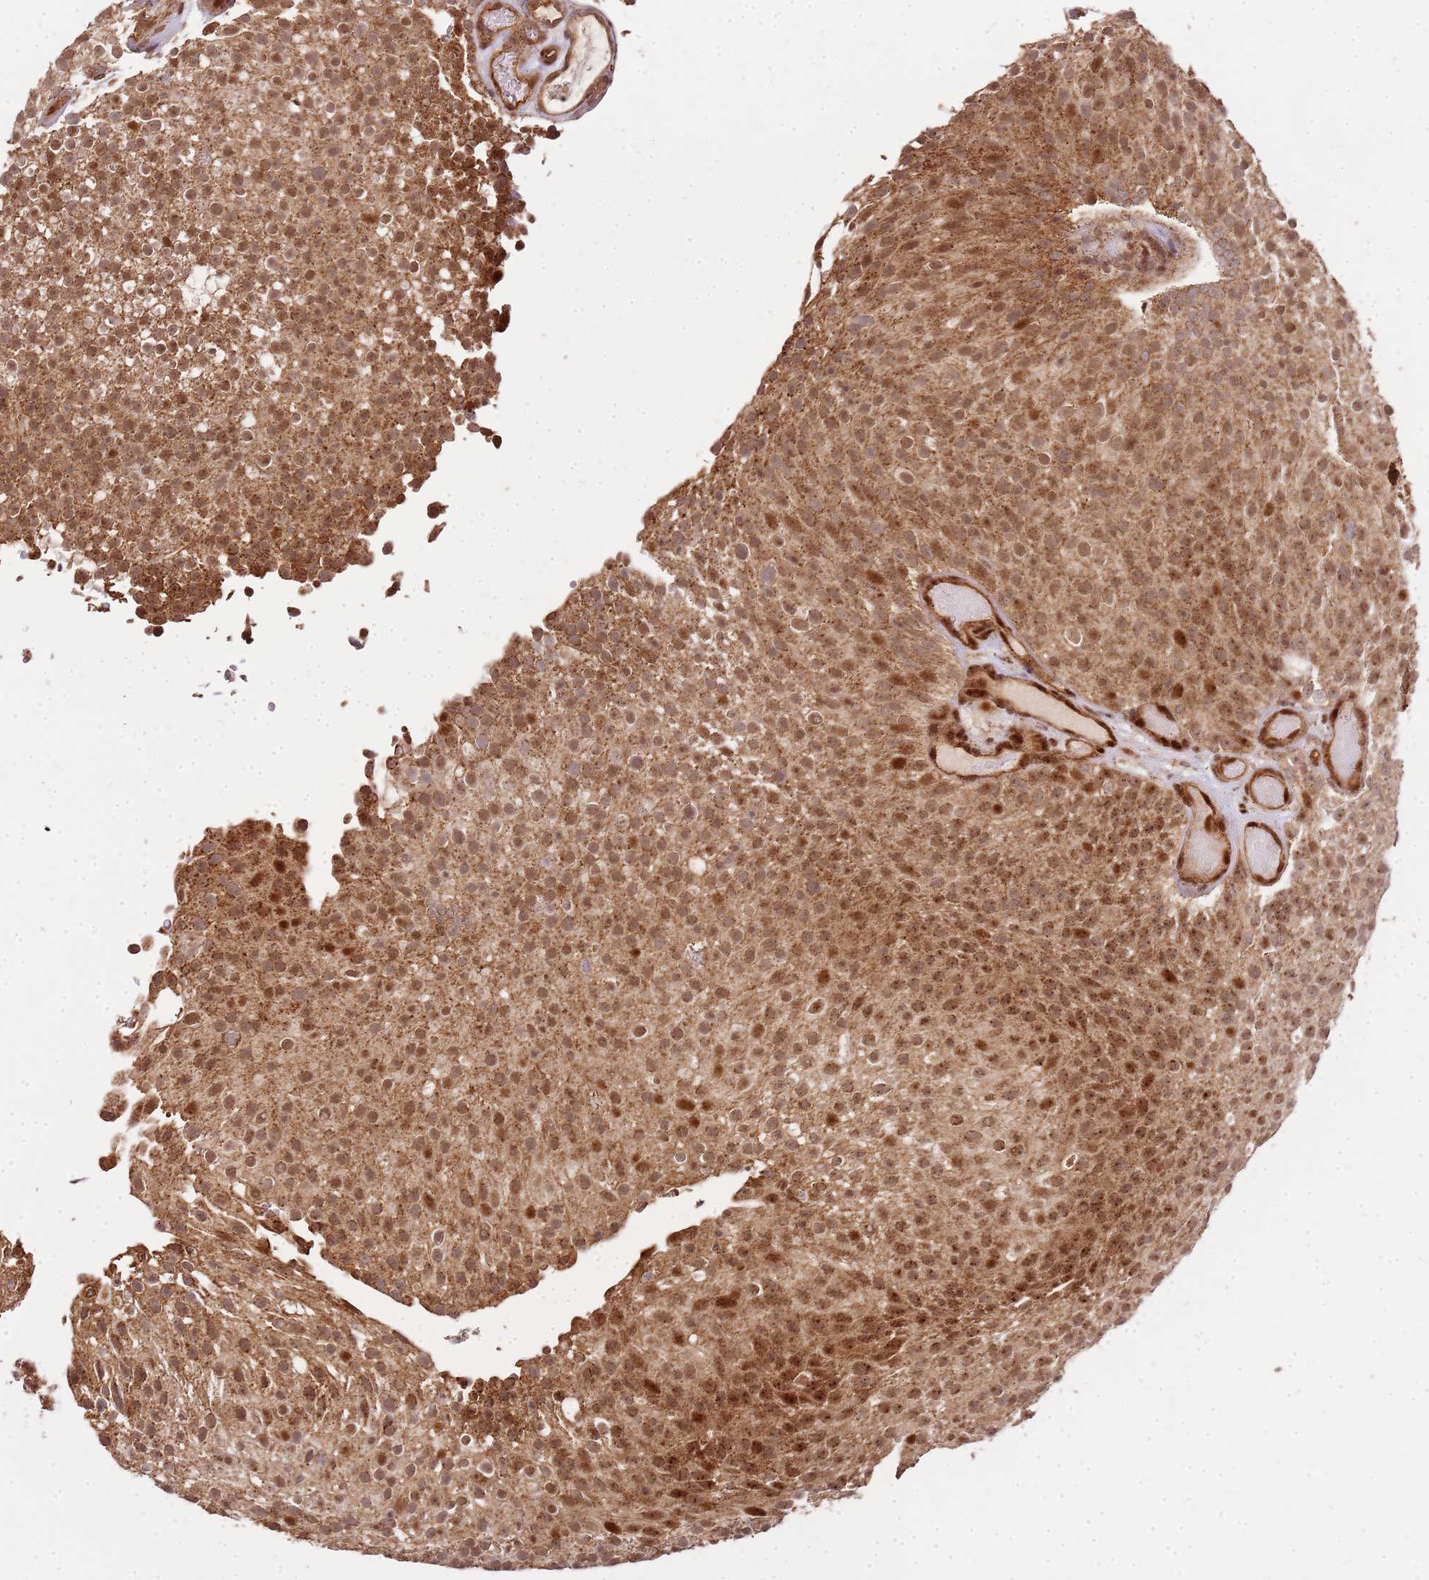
{"staining": {"intensity": "moderate", "quantity": ">75%", "location": "cytoplasmic/membranous,nuclear"}, "tissue": "urothelial cancer", "cell_type": "Tumor cells", "image_type": "cancer", "snomed": [{"axis": "morphology", "description": "Urothelial carcinoma, Low grade"}, {"axis": "topography", "description": "Urinary bladder"}], "caption": "Brown immunohistochemical staining in human low-grade urothelial carcinoma demonstrates moderate cytoplasmic/membranous and nuclear expression in about >75% of tumor cells. Using DAB (3,3'-diaminobenzidine) (brown) and hematoxylin (blue) stains, captured at high magnification using brightfield microscopy.", "gene": "PEX14", "patient": {"sex": "male", "age": 78}}